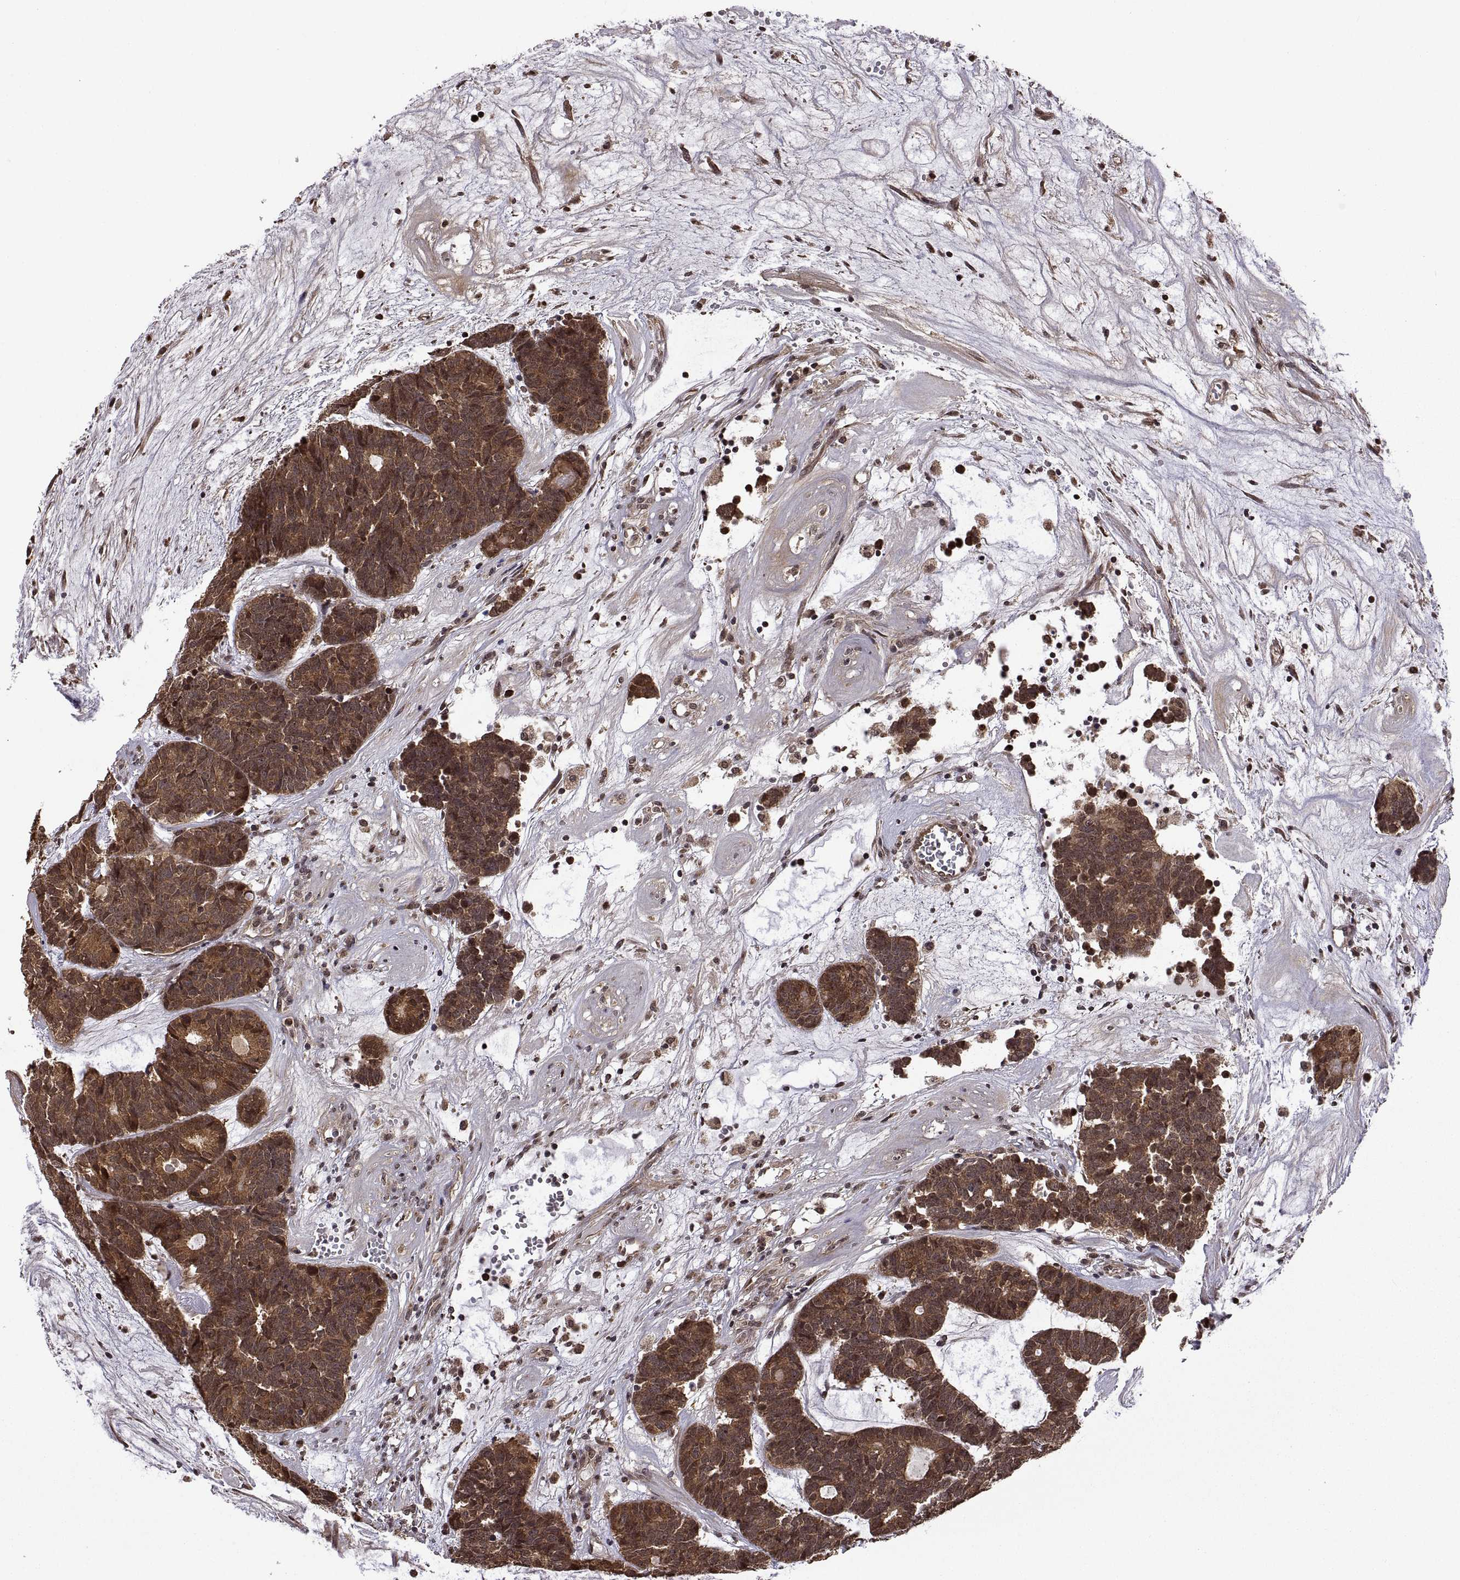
{"staining": {"intensity": "moderate", "quantity": ">75%", "location": "cytoplasmic/membranous"}, "tissue": "head and neck cancer", "cell_type": "Tumor cells", "image_type": "cancer", "snomed": [{"axis": "morphology", "description": "Adenocarcinoma, NOS"}, {"axis": "topography", "description": "Head-Neck"}], "caption": "Protein staining of head and neck cancer tissue reveals moderate cytoplasmic/membranous expression in approximately >75% of tumor cells.", "gene": "ZNRF2", "patient": {"sex": "female", "age": 81}}